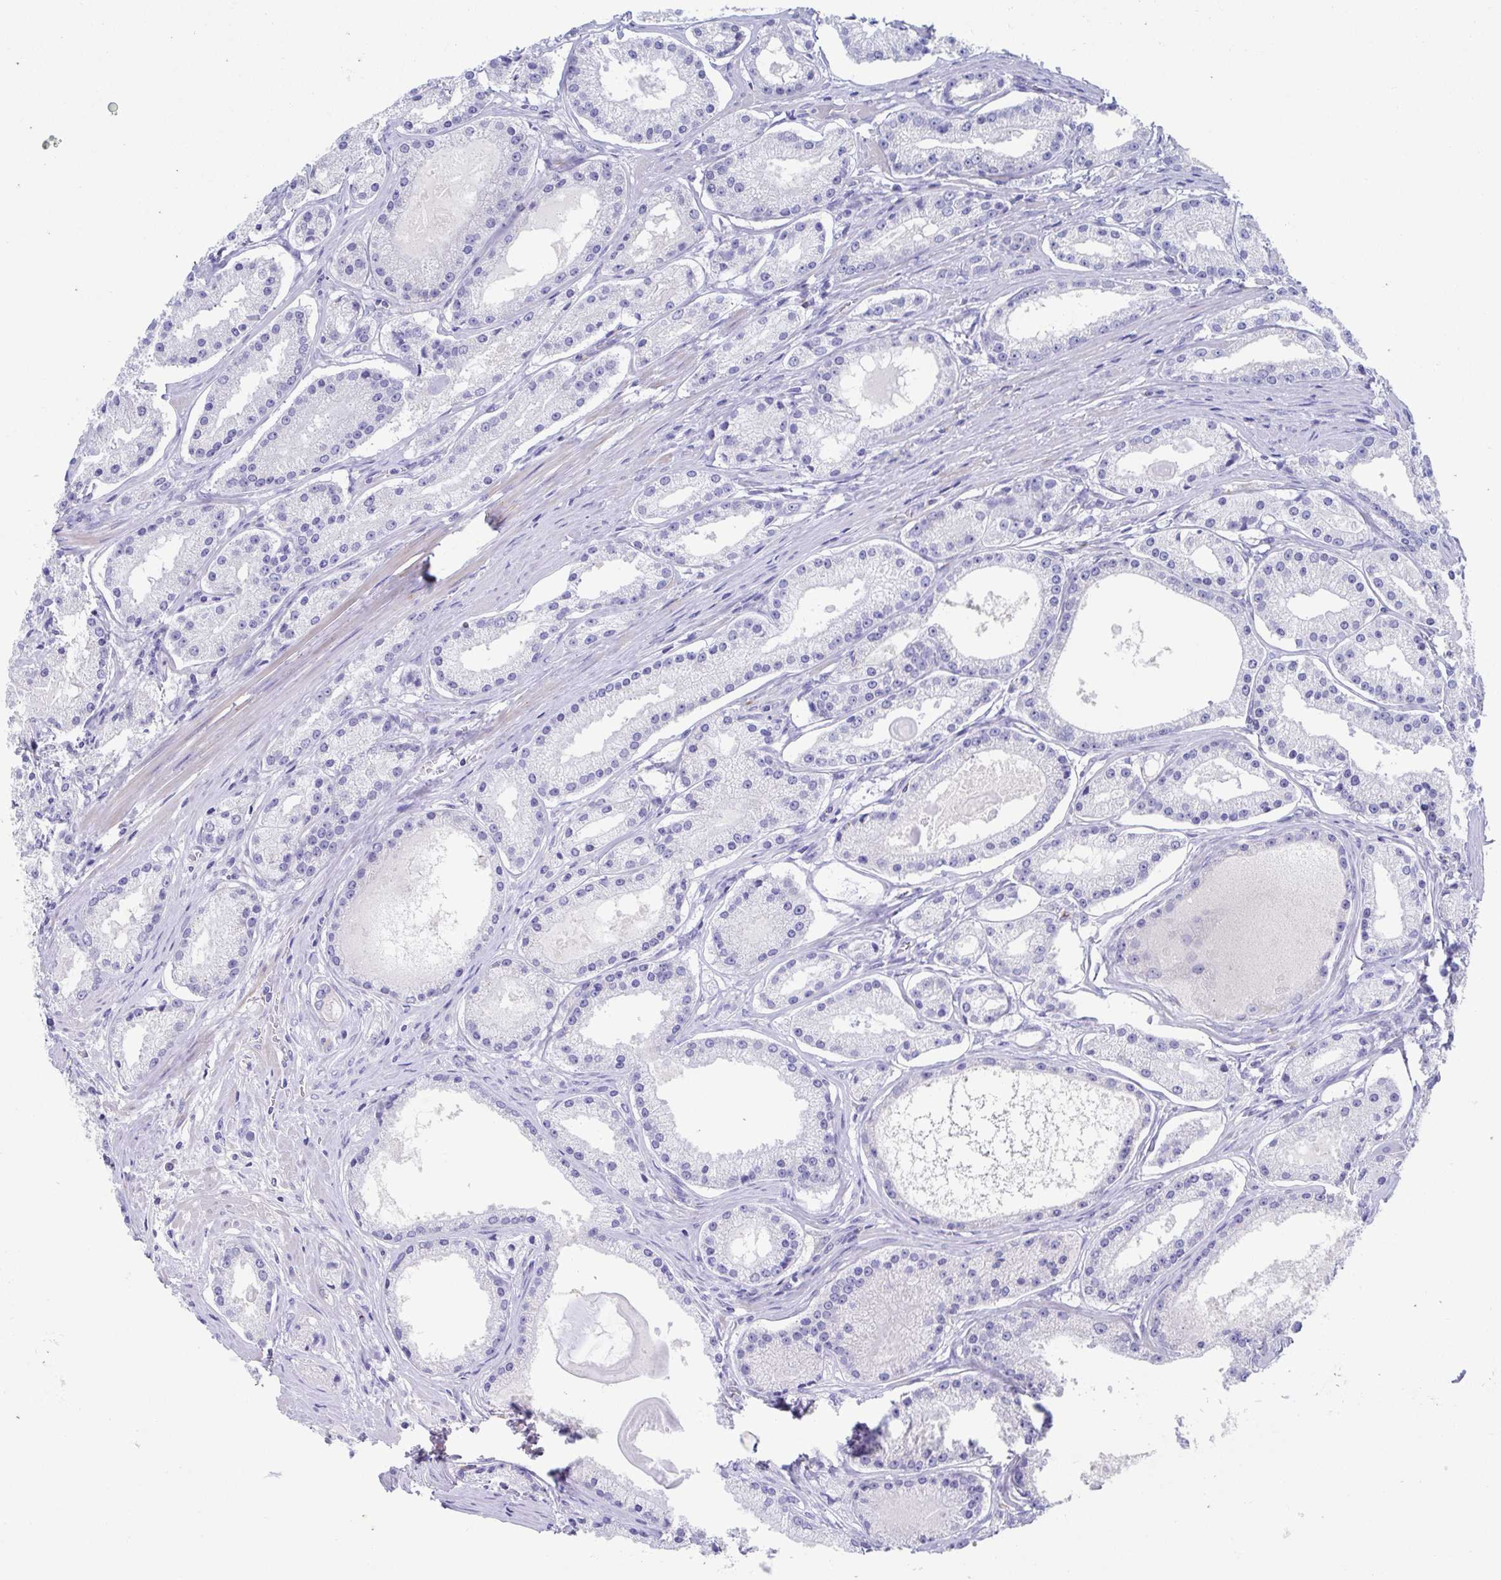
{"staining": {"intensity": "negative", "quantity": "none", "location": "none"}, "tissue": "prostate cancer", "cell_type": "Tumor cells", "image_type": "cancer", "snomed": [{"axis": "morphology", "description": "Adenocarcinoma, Low grade"}, {"axis": "topography", "description": "Prostate"}], "caption": "This is a histopathology image of immunohistochemistry staining of adenocarcinoma (low-grade) (prostate), which shows no expression in tumor cells.", "gene": "CDH2", "patient": {"sex": "male", "age": 57}}